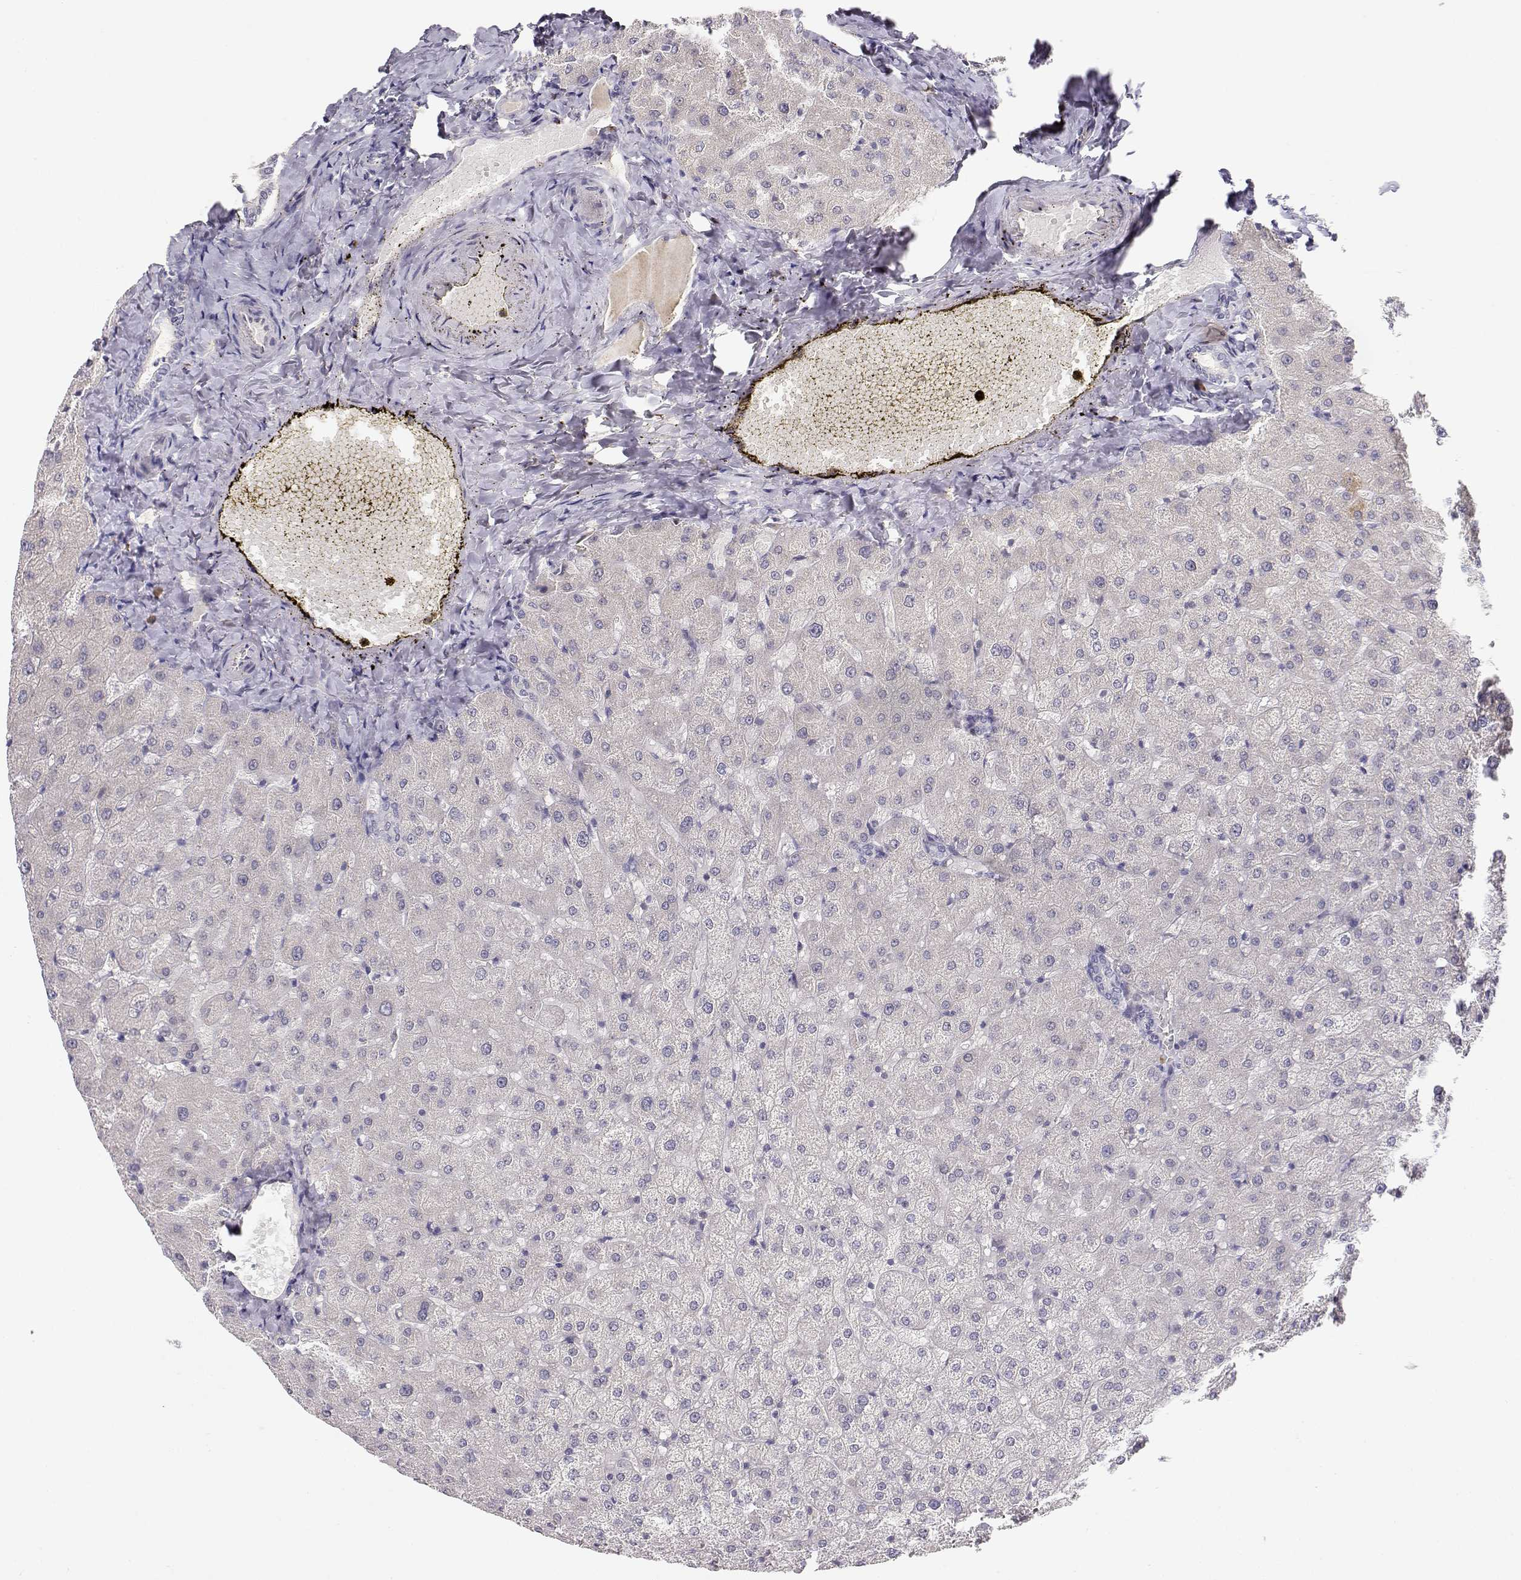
{"staining": {"intensity": "negative", "quantity": "none", "location": "none"}, "tissue": "liver", "cell_type": "Cholangiocytes", "image_type": "normal", "snomed": [{"axis": "morphology", "description": "Normal tissue, NOS"}, {"axis": "topography", "description": "Liver"}], "caption": "Cholangiocytes are negative for protein expression in unremarkable human liver. (Stains: DAB immunohistochemistry with hematoxylin counter stain, Microscopy: brightfield microscopy at high magnification).", "gene": "EAF2", "patient": {"sex": "female", "age": 50}}